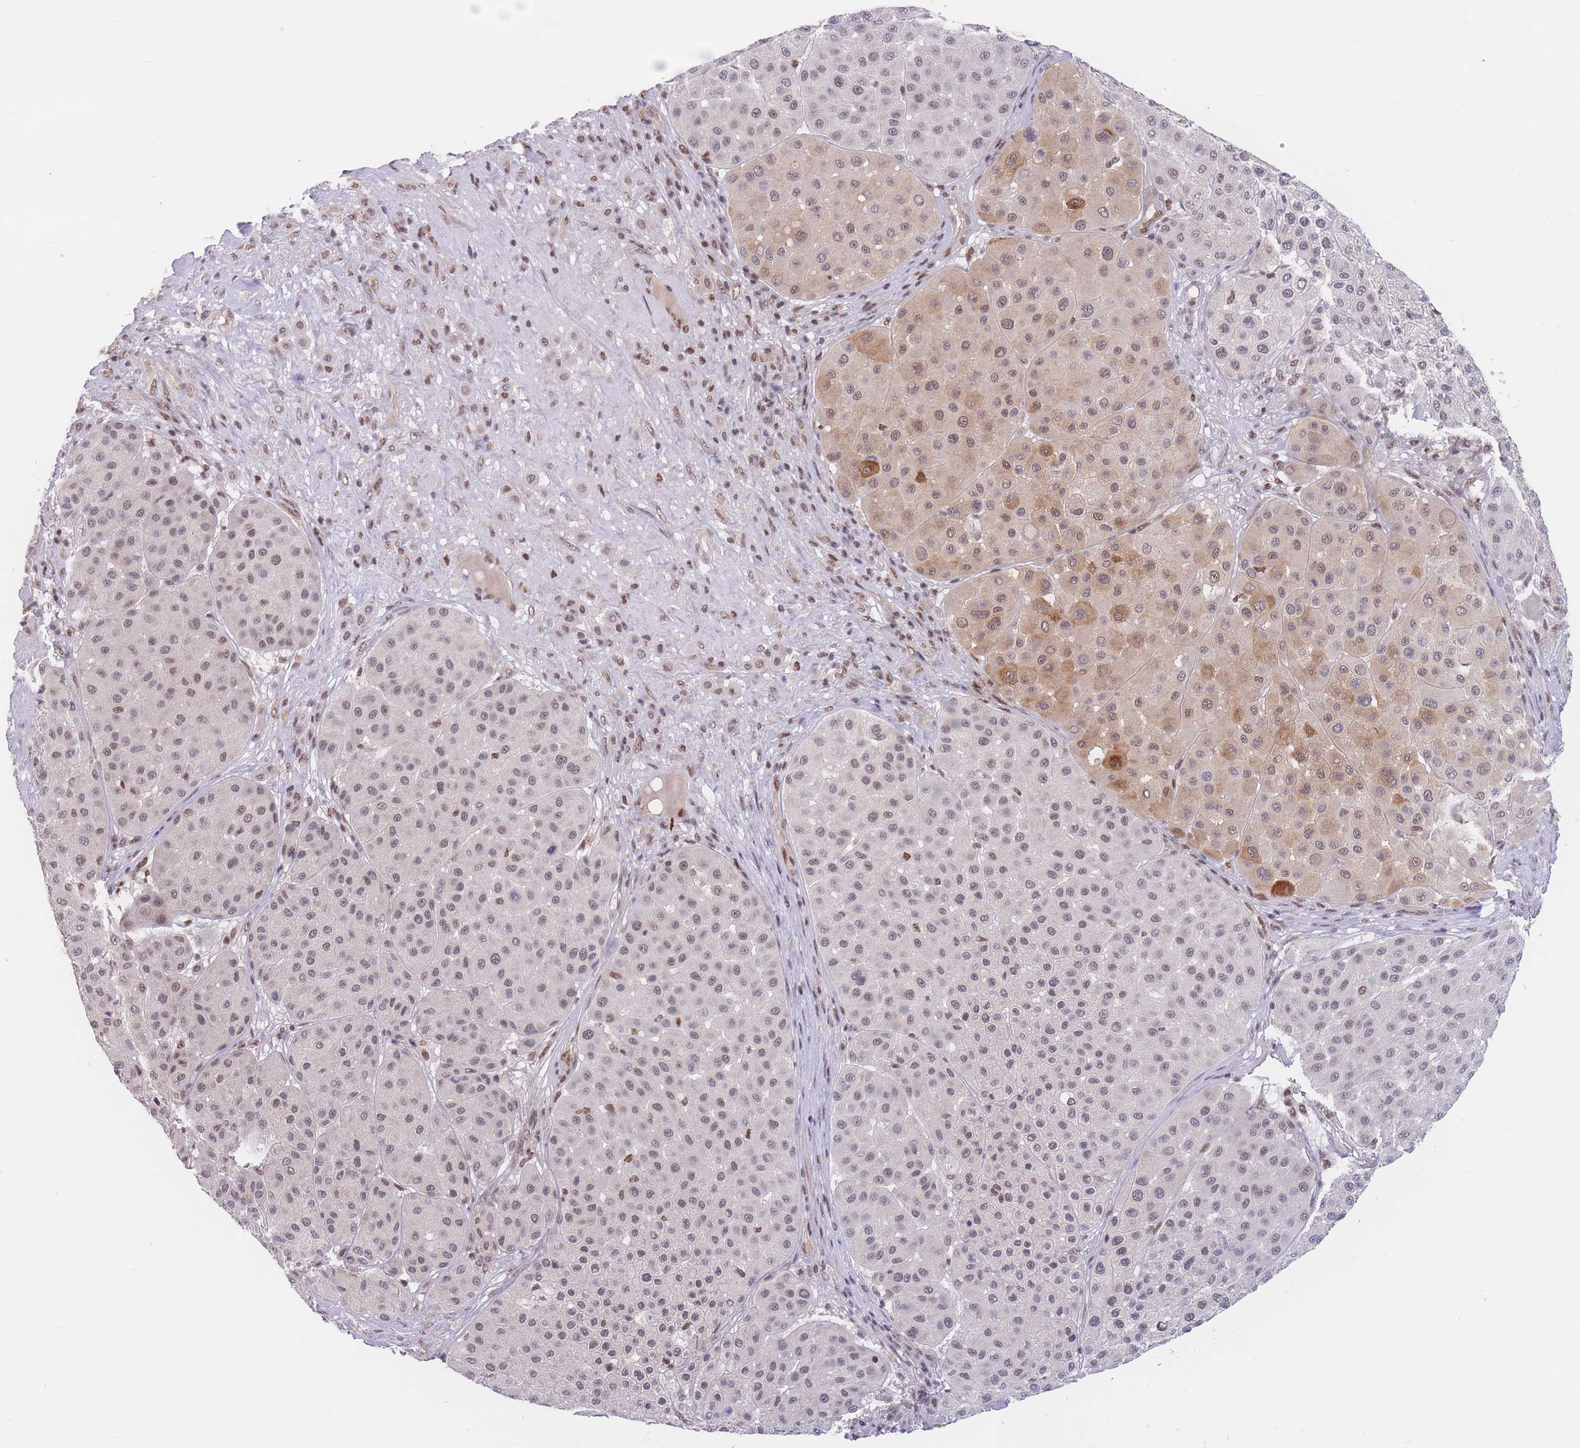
{"staining": {"intensity": "weak", "quantity": ">75%", "location": "cytoplasmic/membranous,nuclear"}, "tissue": "melanoma", "cell_type": "Tumor cells", "image_type": "cancer", "snomed": [{"axis": "morphology", "description": "Malignant melanoma, Metastatic site"}, {"axis": "topography", "description": "Smooth muscle"}], "caption": "The immunohistochemical stain shows weak cytoplasmic/membranous and nuclear staining in tumor cells of melanoma tissue.", "gene": "SMAD9", "patient": {"sex": "male", "age": 41}}